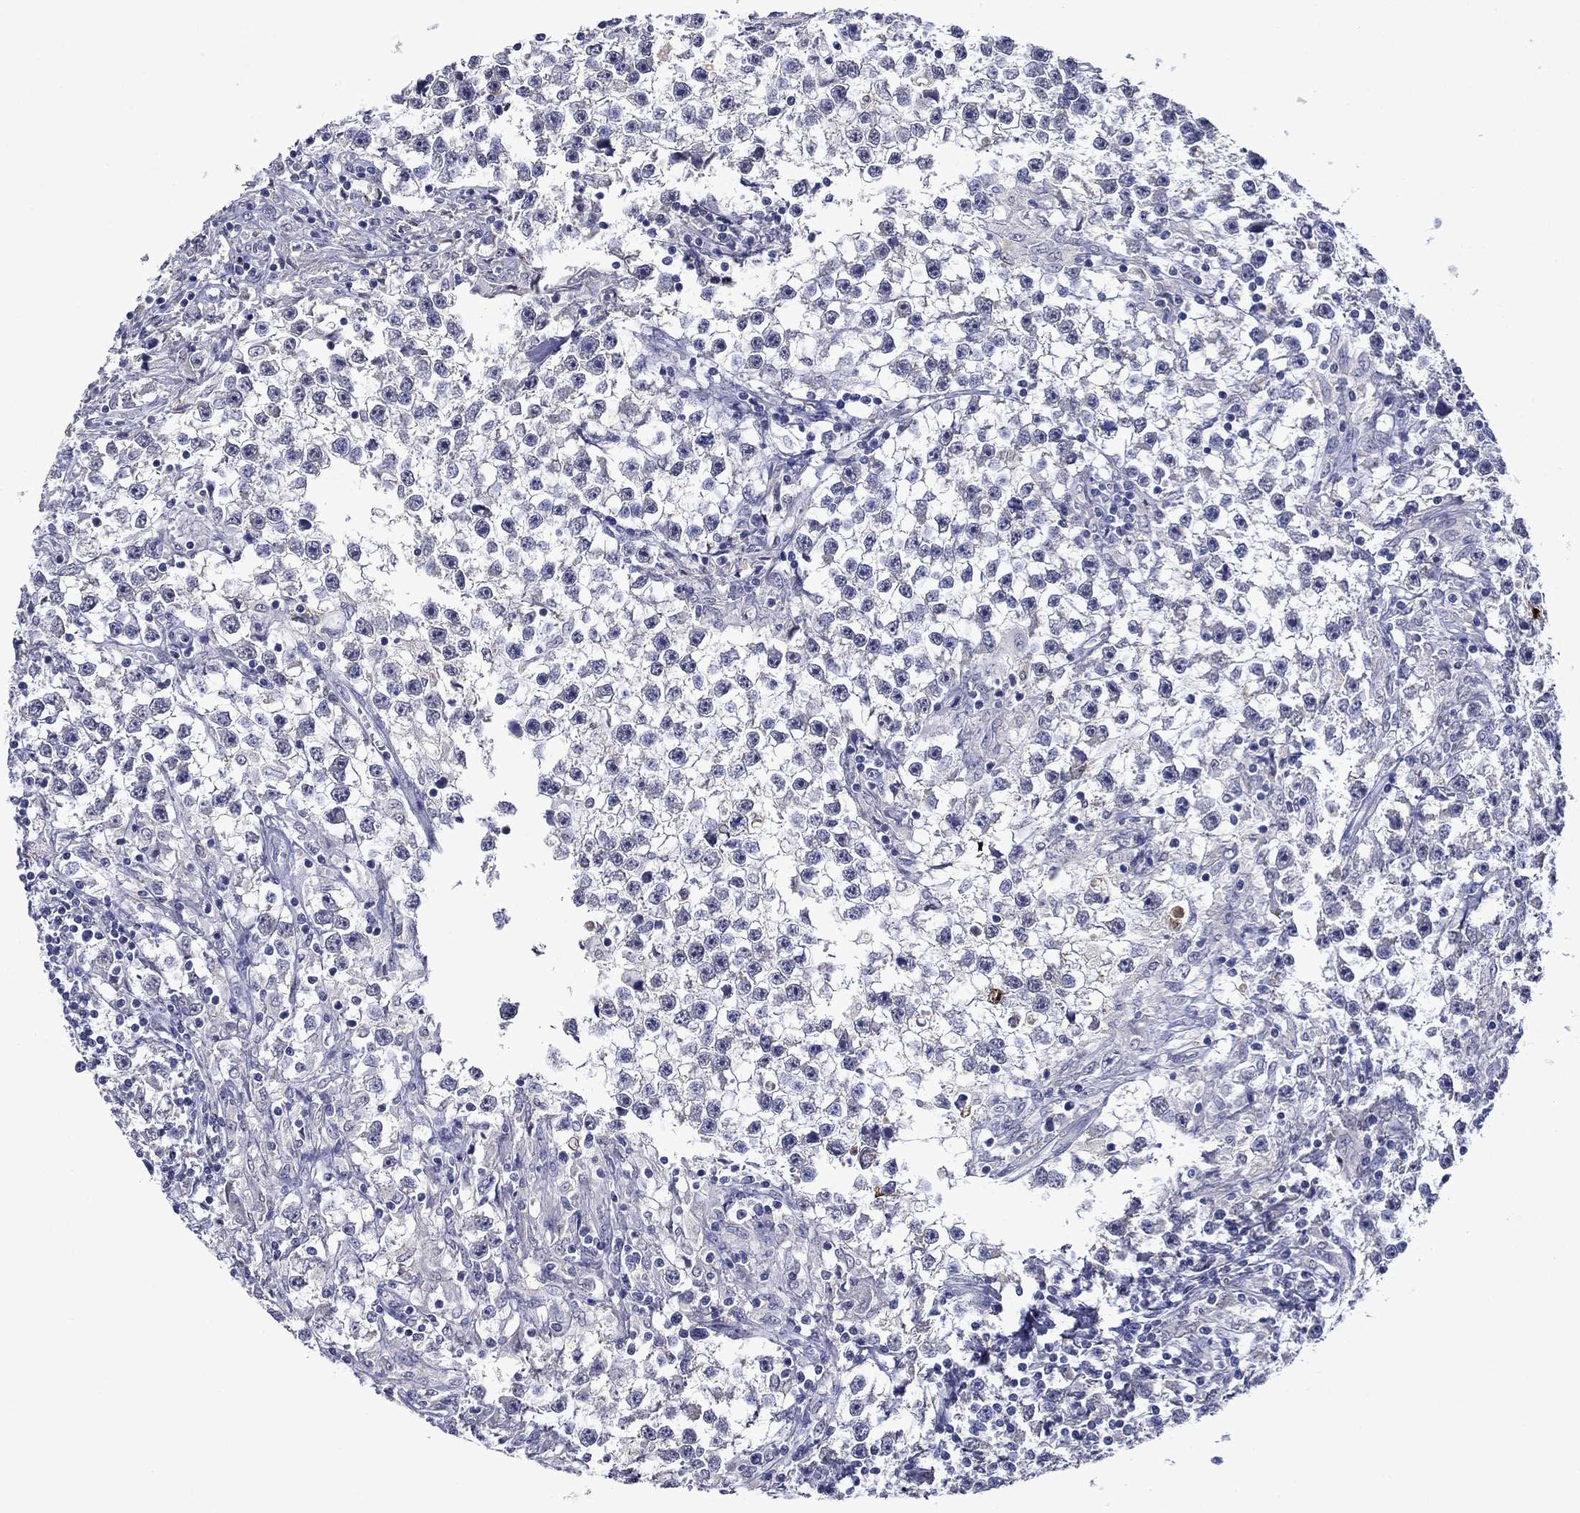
{"staining": {"intensity": "negative", "quantity": "none", "location": "none"}, "tissue": "testis cancer", "cell_type": "Tumor cells", "image_type": "cancer", "snomed": [{"axis": "morphology", "description": "Seminoma, NOS"}, {"axis": "topography", "description": "Testis"}], "caption": "Protein analysis of testis cancer displays no significant expression in tumor cells. Brightfield microscopy of immunohistochemistry (IHC) stained with DAB (brown) and hematoxylin (blue), captured at high magnification.", "gene": "IRF5", "patient": {"sex": "male", "age": 59}}